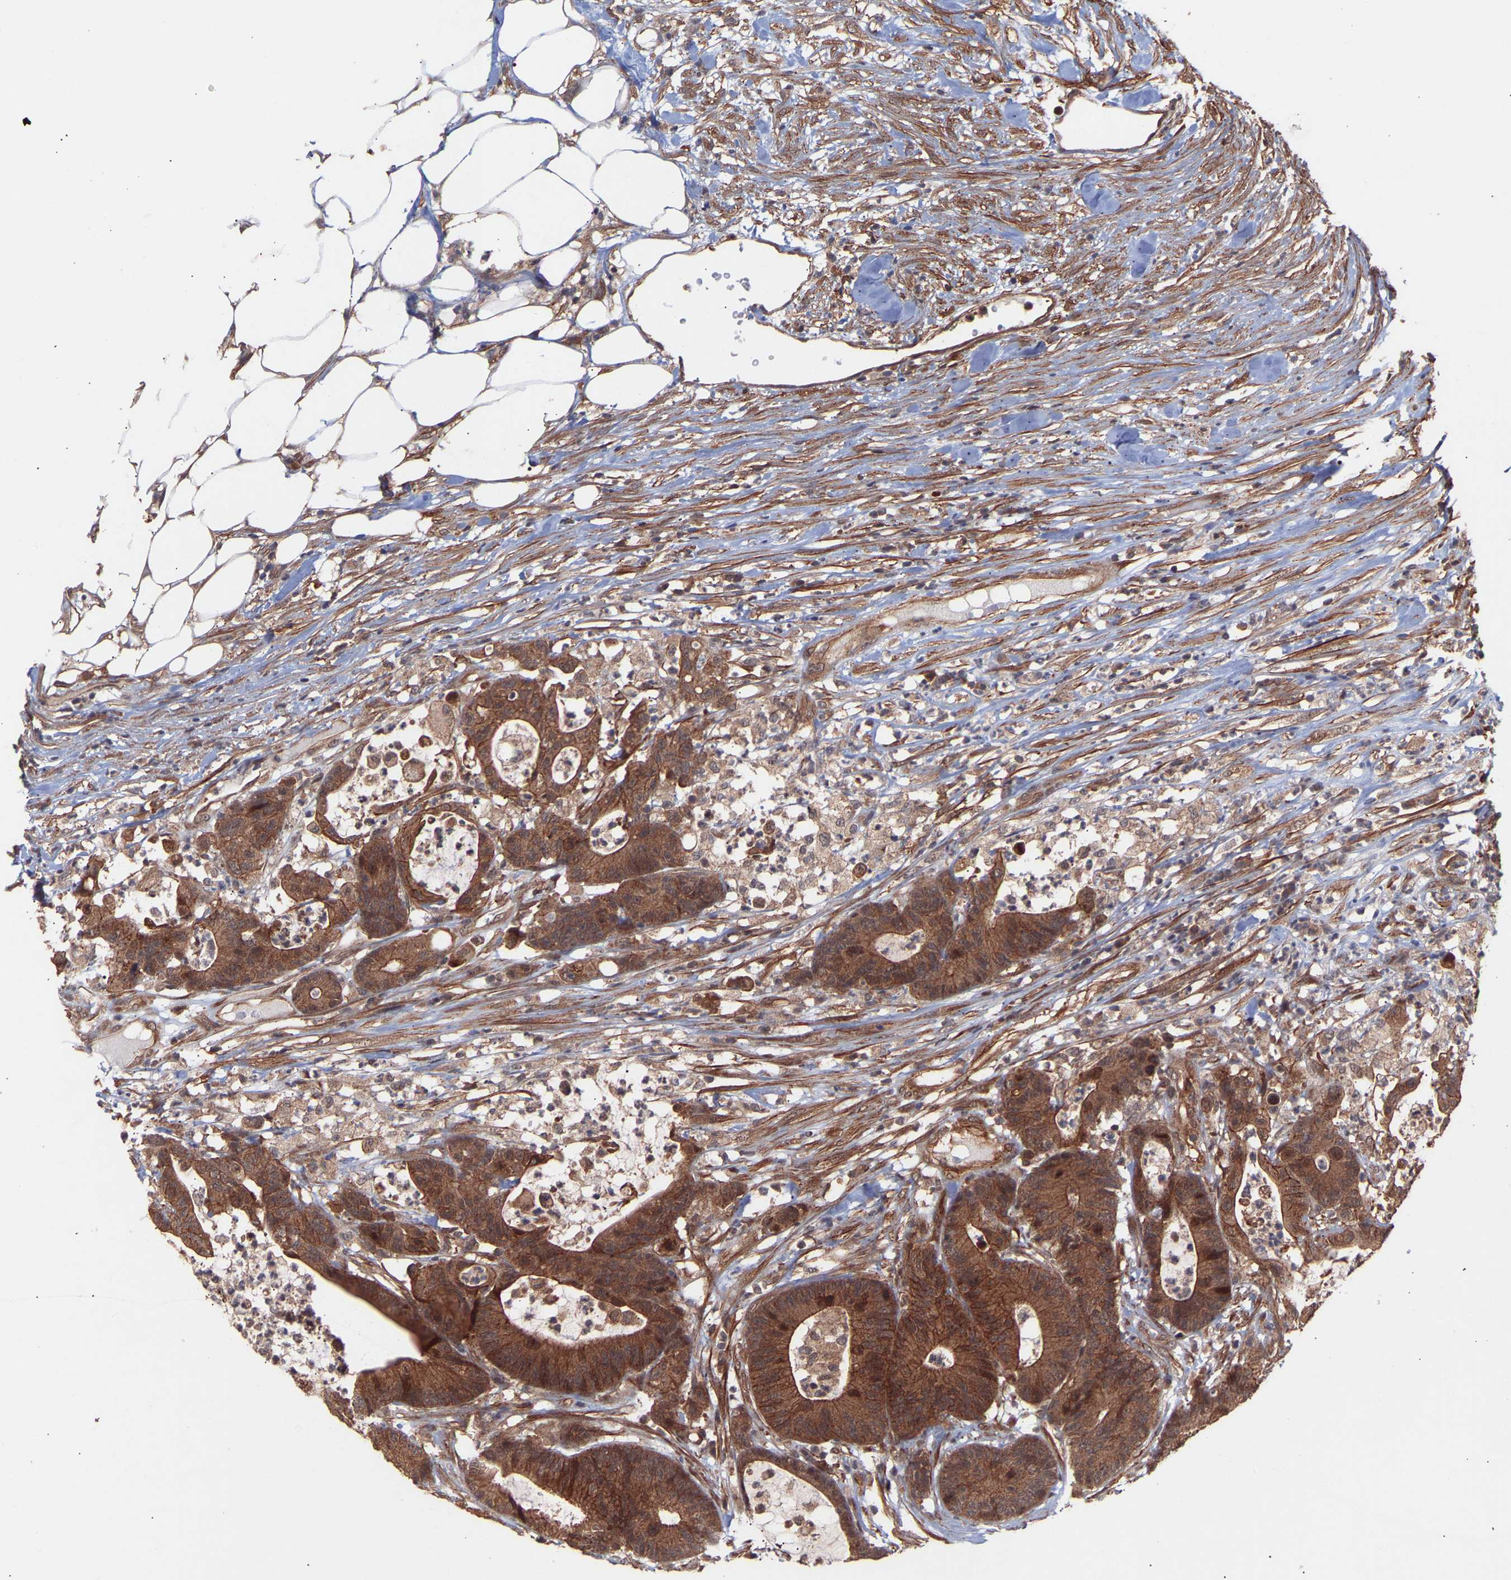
{"staining": {"intensity": "strong", "quantity": ">75%", "location": "cytoplasmic/membranous,nuclear"}, "tissue": "colorectal cancer", "cell_type": "Tumor cells", "image_type": "cancer", "snomed": [{"axis": "morphology", "description": "Adenocarcinoma, NOS"}, {"axis": "topography", "description": "Colon"}], "caption": "Approximately >75% of tumor cells in colorectal cancer demonstrate strong cytoplasmic/membranous and nuclear protein positivity as visualized by brown immunohistochemical staining.", "gene": "PDLIM5", "patient": {"sex": "female", "age": 84}}